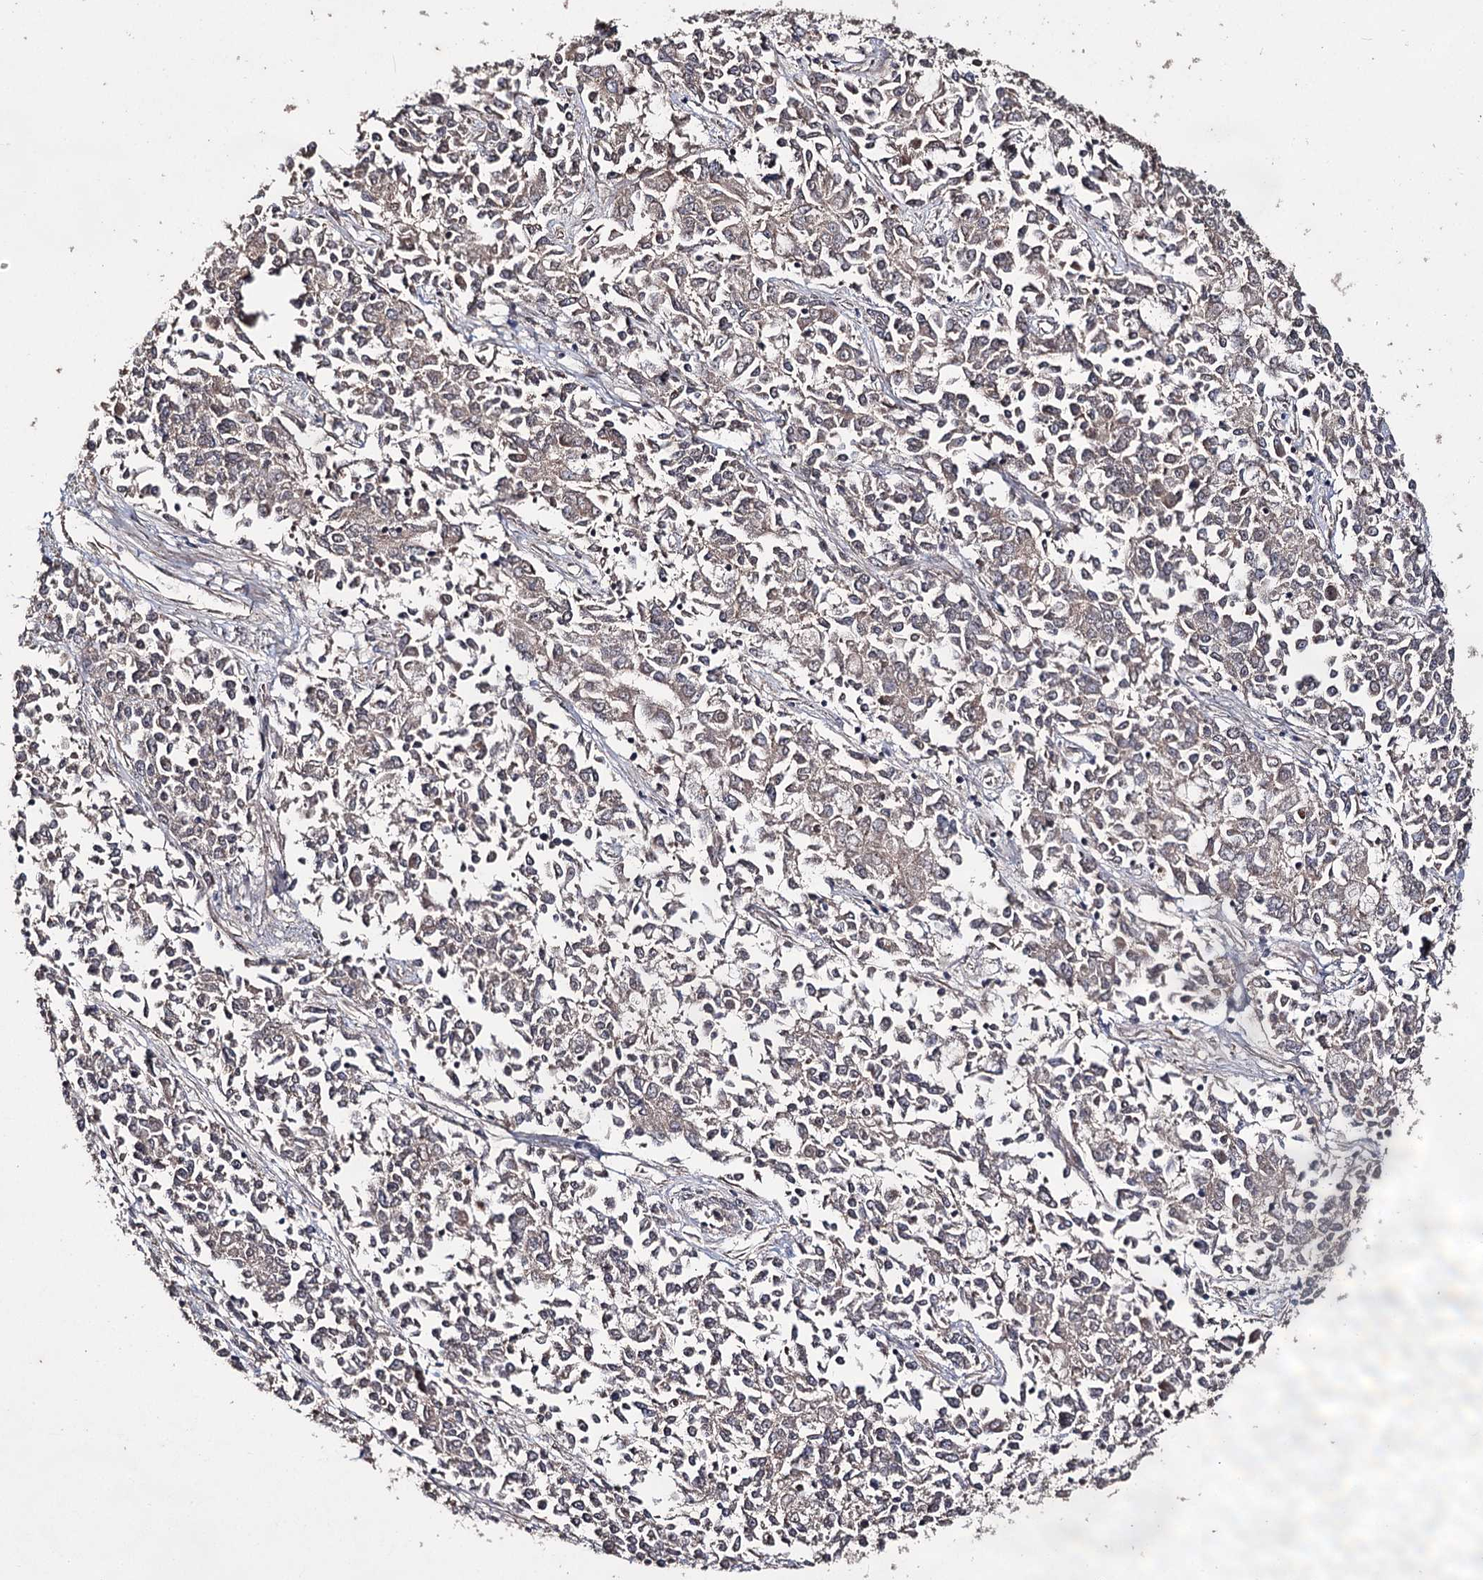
{"staining": {"intensity": "weak", "quantity": ">75%", "location": "cytoplasmic/membranous"}, "tissue": "endometrial cancer", "cell_type": "Tumor cells", "image_type": "cancer", "snomed": [{"axis": "morphology", "description": "Adenocarcinoma, NOS"}, {"axis": "topography", "description": "Endometrium"}], "caption": "Human adenocarcinoma (endometrial) stained with a brown dye demonstrates weak cytoplasmic/membranous positive expression in about >75% of tumor cells.", "gene": "ACTR6", "patient": {"sex": "female", "age": 50}}